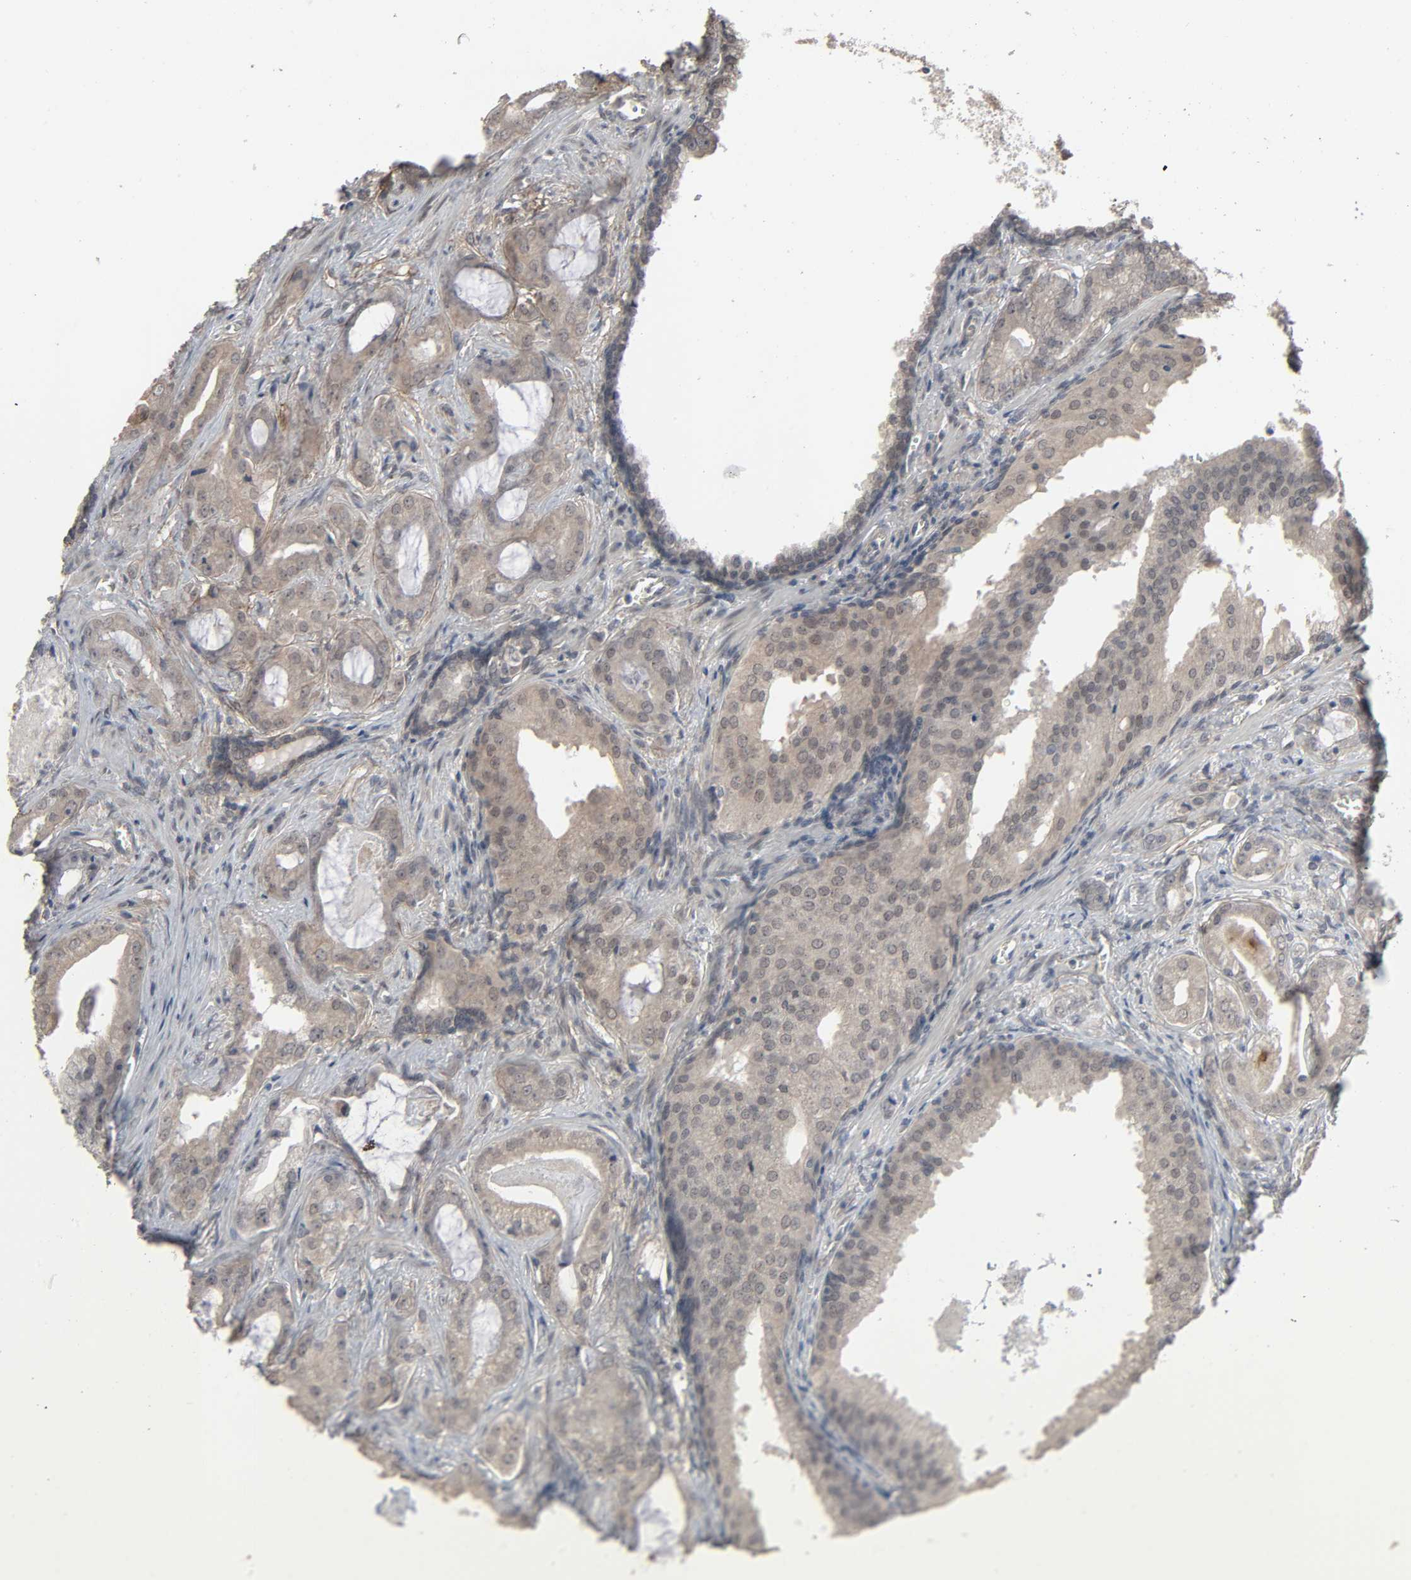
{"staining": {"intensity": "weak", "quantity": "25%-75%", "location": "cytoplasmic/membranous"}, "tissue": "prostate cancer", "cell_type": "Tumor cells", "image_type": "cancer", "snomed": [{"axis": "morphology", "description": "Adenocarcinoma, Low grade"}, {"axis": "topography", "description": "Prostate"}], "caption": "Immunohistochemical staining of prostate cancer (adenocarcinoma (low-grade)) shows low levels of weak cytoplasmic/membranous expression in approximately 25%-75% of tumor cells. The staining was performed using DAB, with brown indicating positive protein expression. Nuclei are stained blue with hematoxylin.", "gene": "ZNF222", "patient": {"sex": "male", "age": 59}}